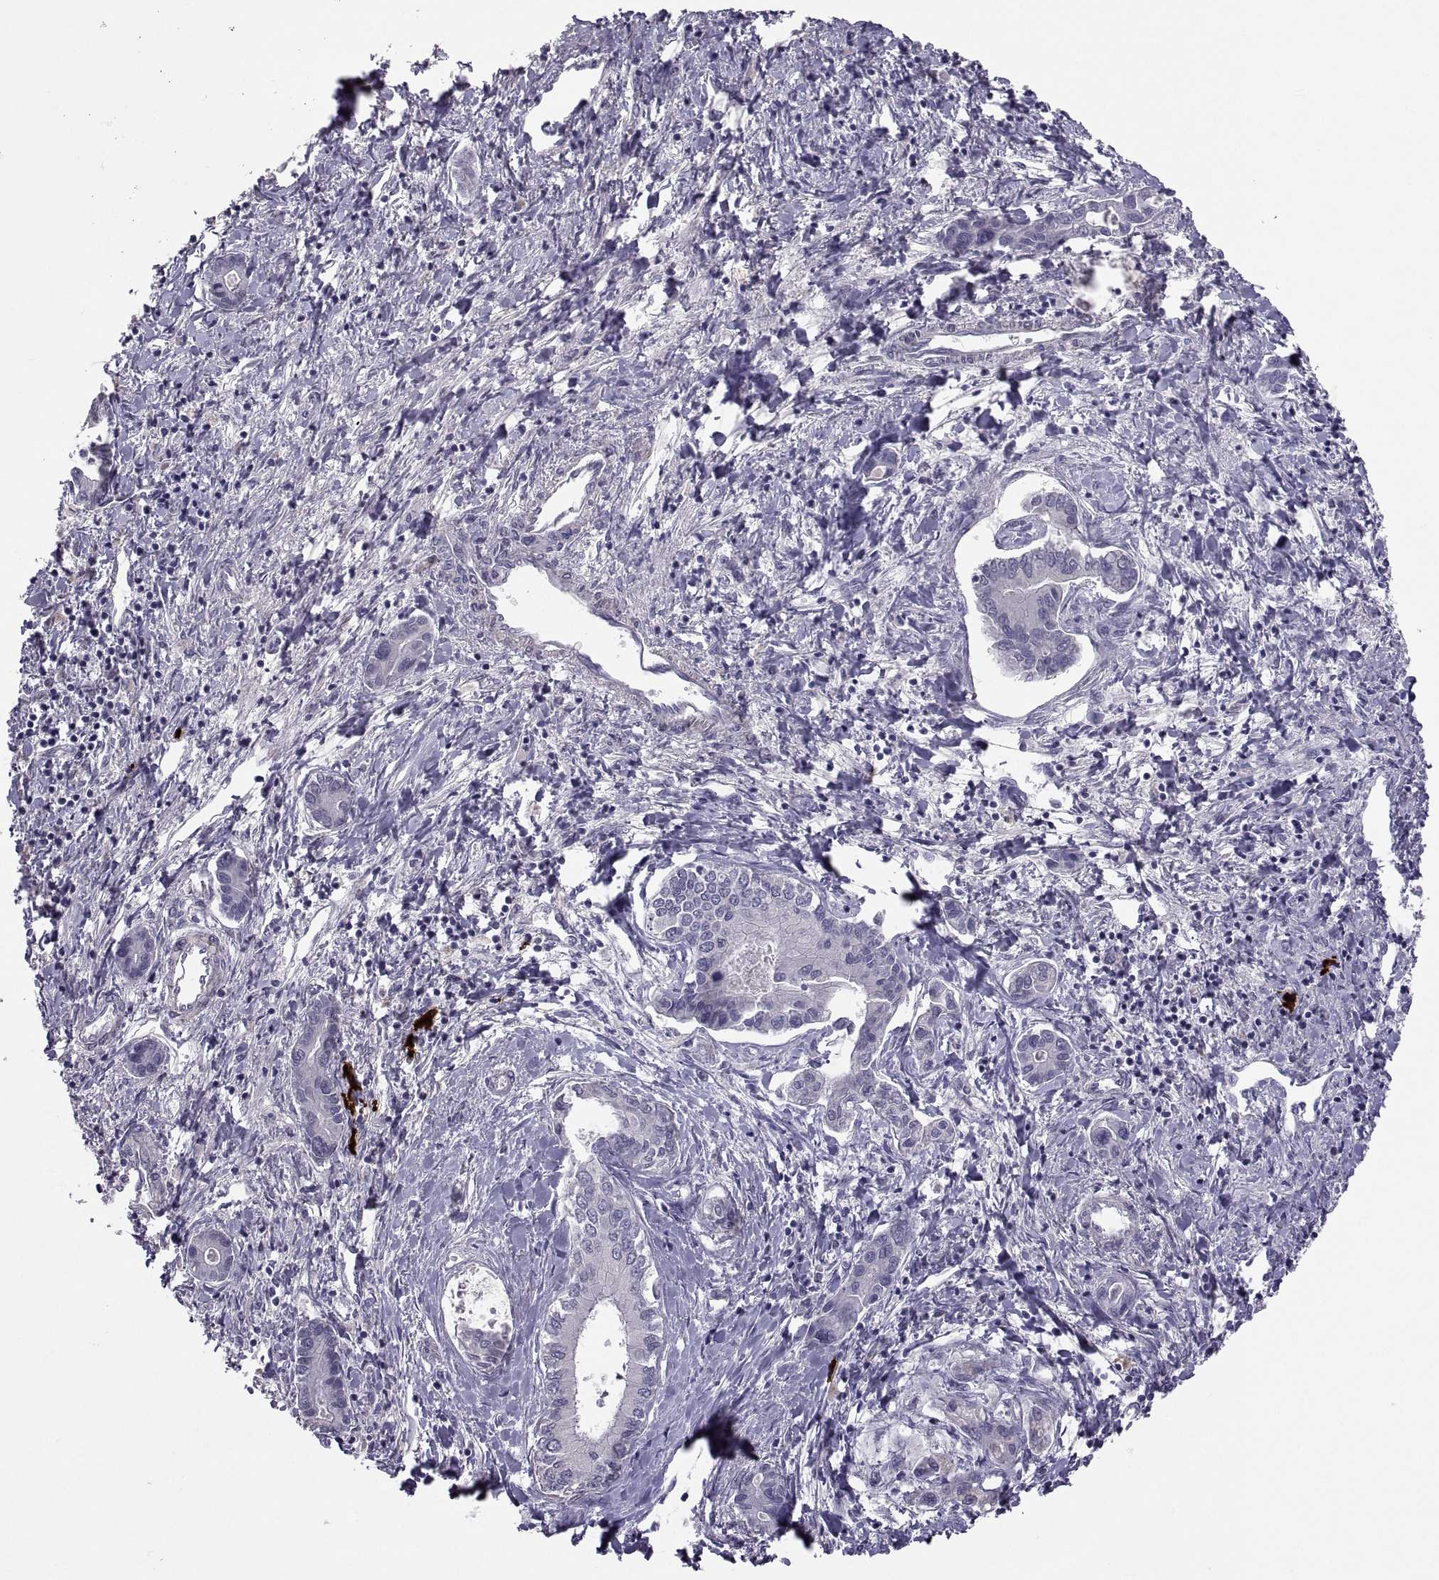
{"staining": {"intensity": "negative", "quantity": "none", "location": "none"}, "tissue": "liver cancer", "cell_type": "Tumor cells", "image_type": "cancer", "snomed": [{"axis": "morphology", "description": "Cholangiocarcinoma"}, {"axis": "topography", "description": "Liver"}], "caption": "DAB immunohistochemical staining of human liver cholangiocarcinoma displays no significant expression in tumor cells.", "gene": "IGSF1", "patient": {"sex": "male", "age": 66}}